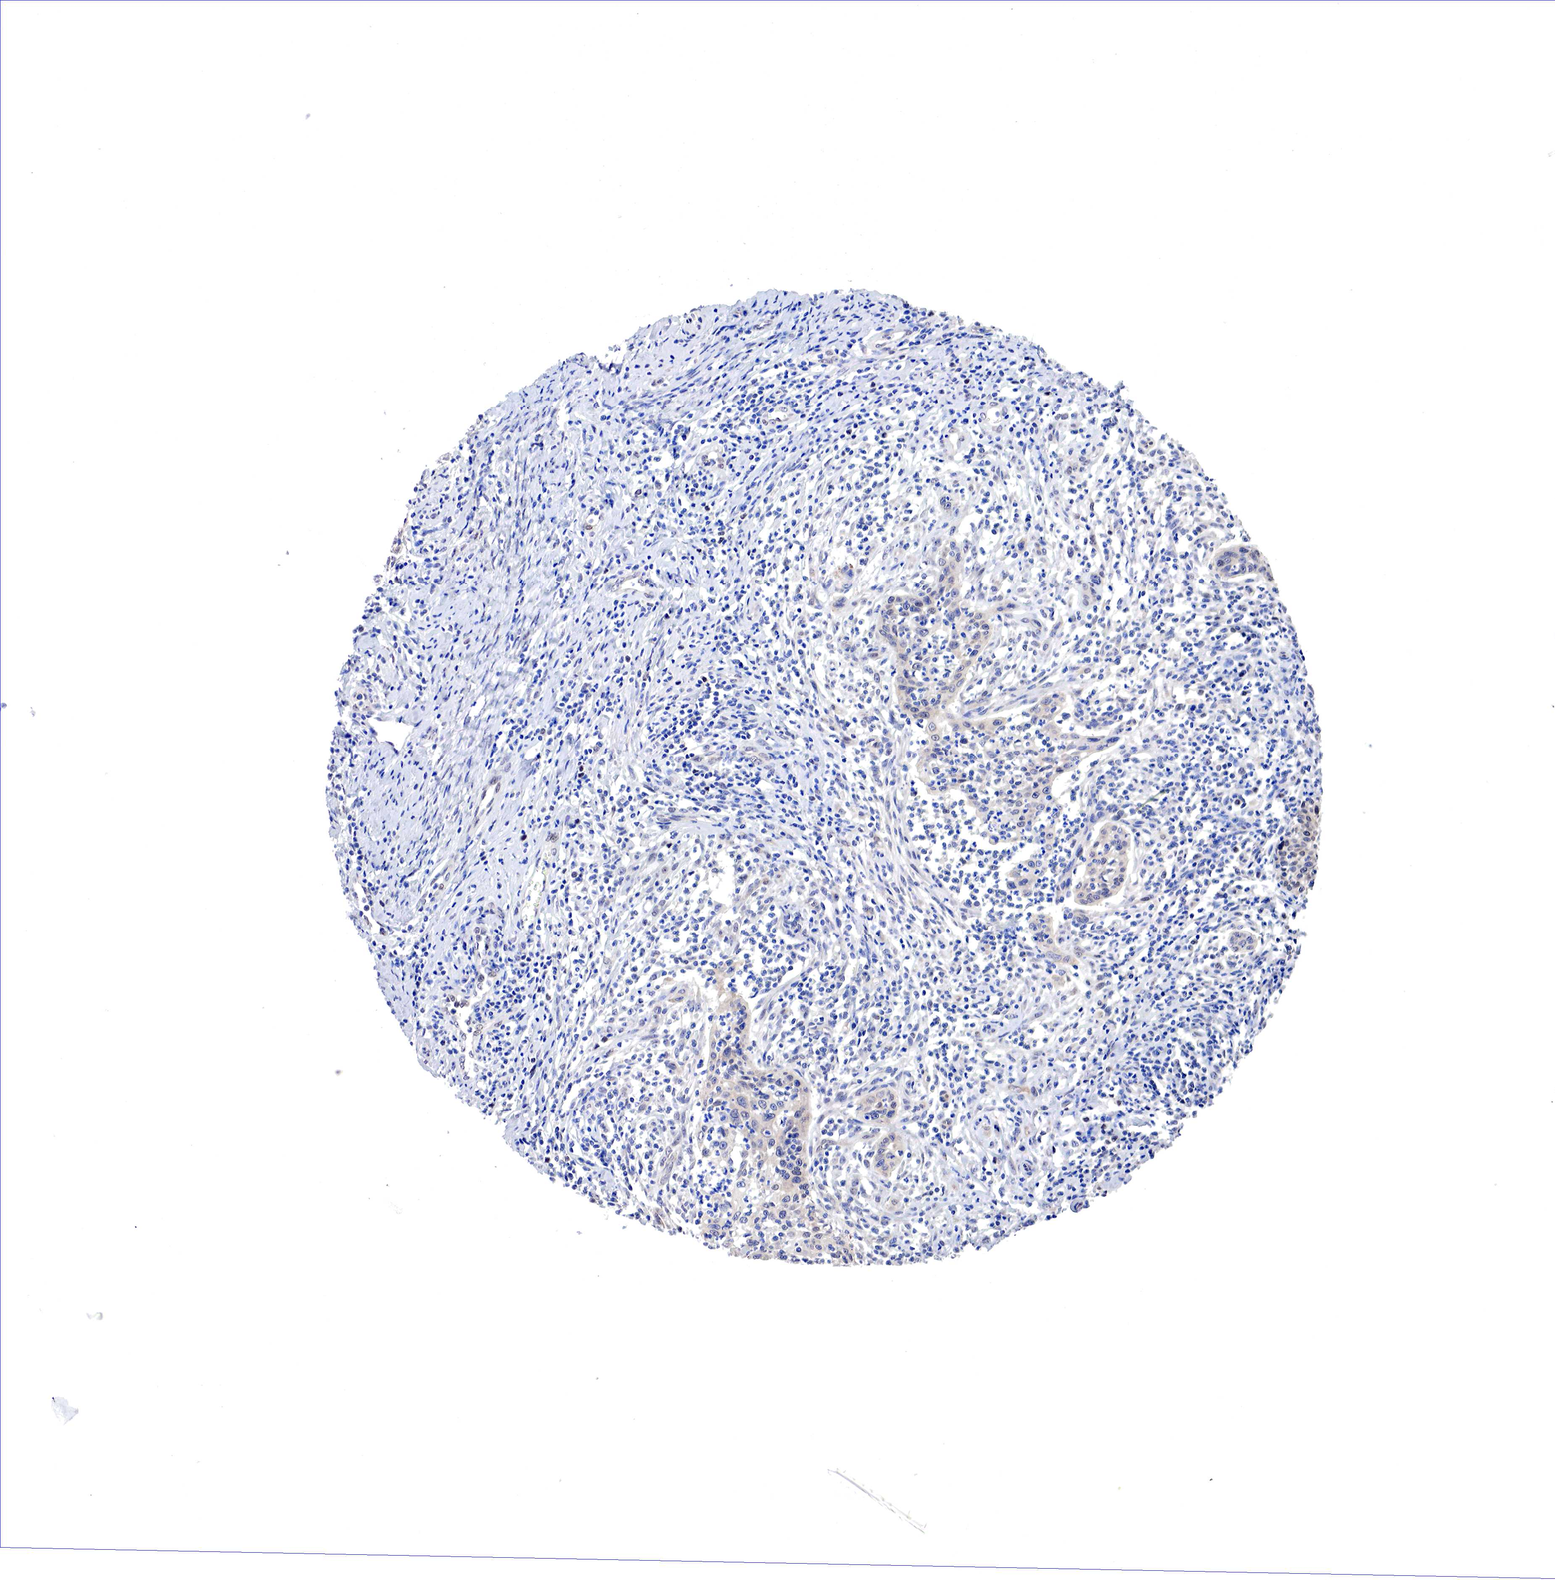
{"staining": {"intensity": "weak", "quantity": "<25%", "location": "cytoplasmic/membranous,nuclear"}, "tissue": "cervical cancer", "cell_type": "Tumor cells", "image_type": "cancer", "snomed": [{"axis": "morphology", "description": "Squamous cell carcinoma, NOS"}, {"axis": "topography", "description": "Cervix"}], "caption": "IHC histopathology image of cervical cancer stained for a protein (brown), which demonstrates no staining in tumor cells.", "gene": "PABIR2", "patient": {"sex": "female", "age": 41}}